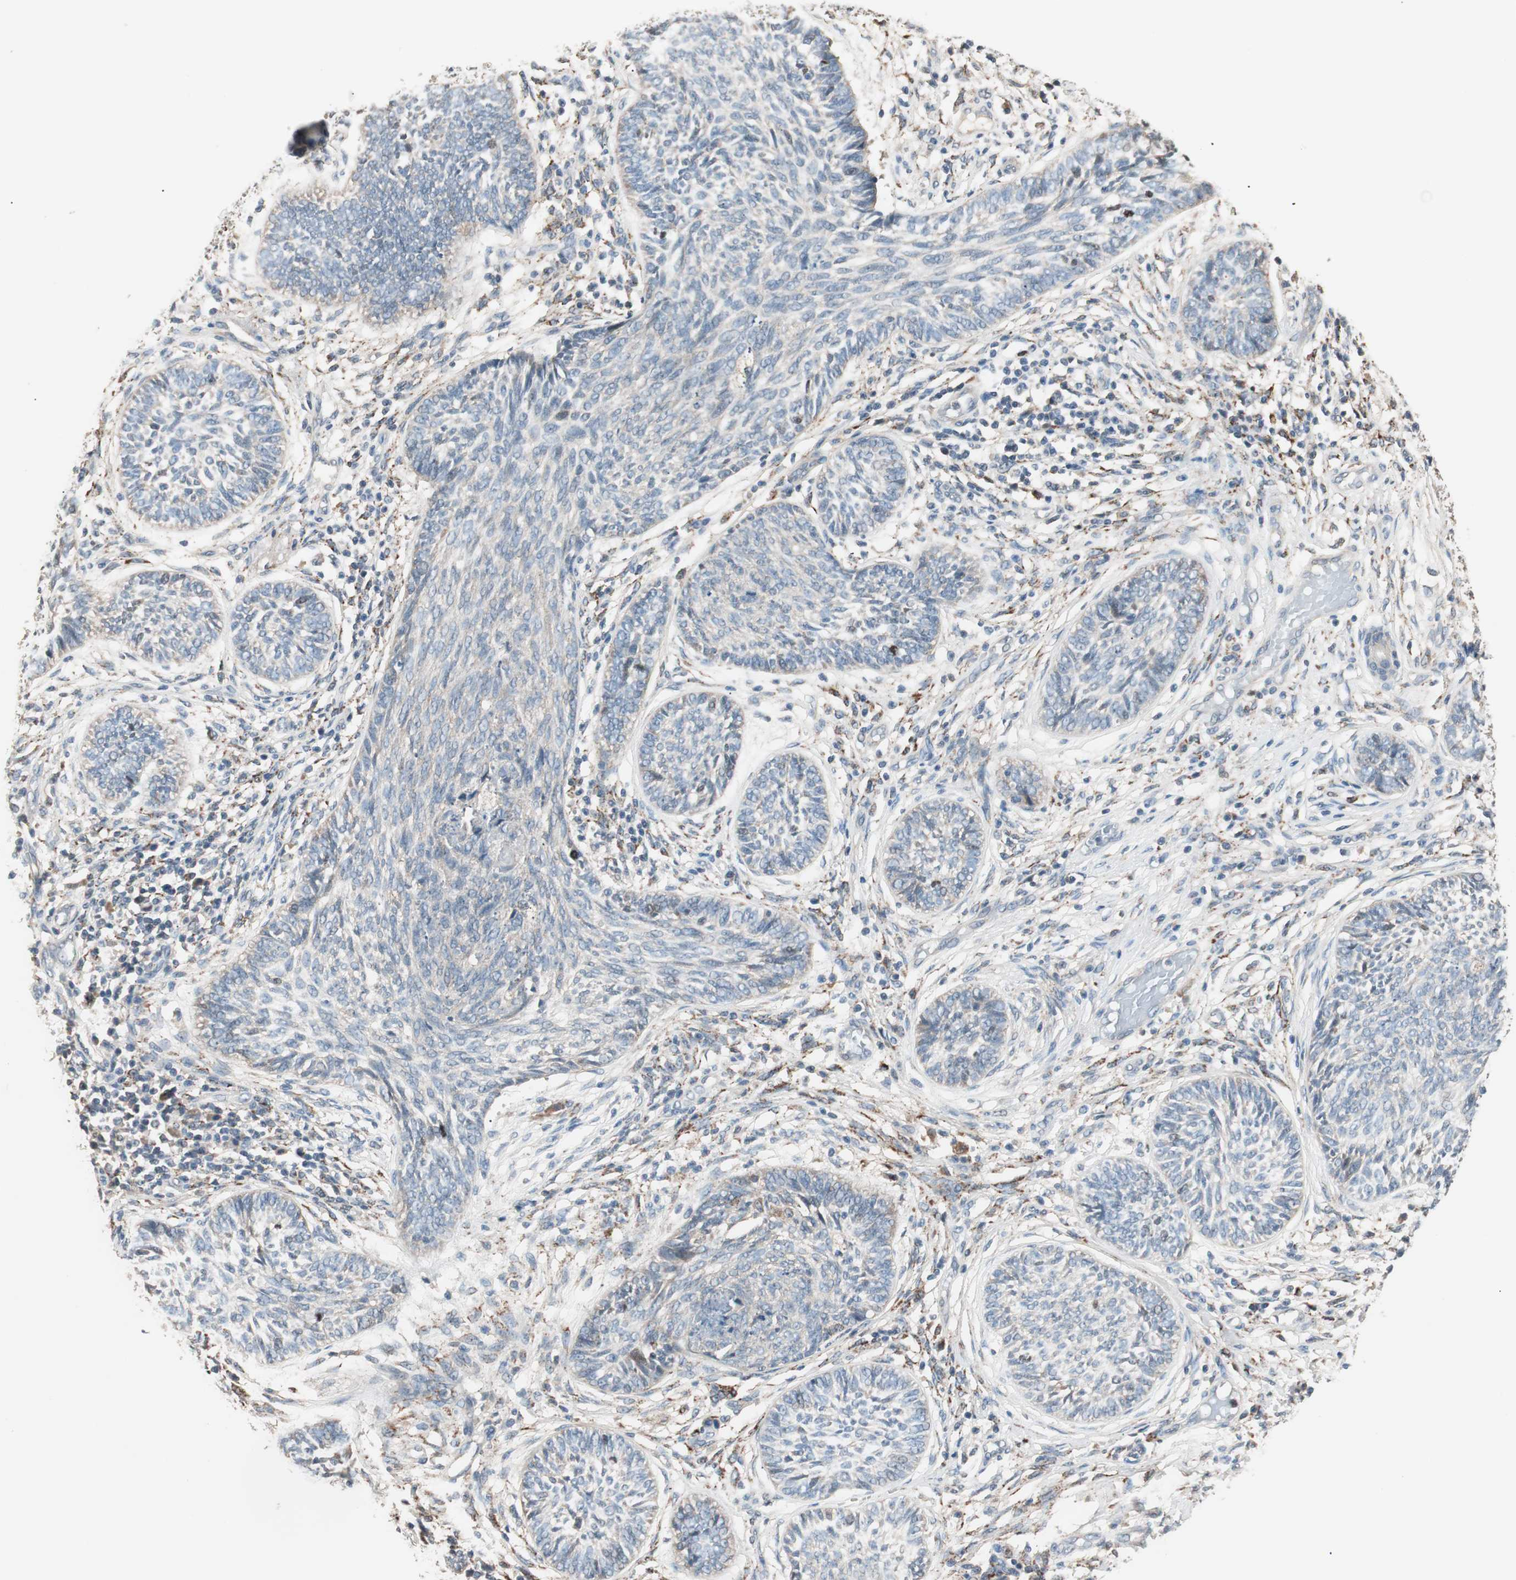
{"staining": {"intensity": "weak", "quantity": "25%-75%", "location": "cytoplasmic/membranous"}, "tissue": "skin cancer", "cell_type": "Tumor cells", "image_type": "cancer", "snomed": [{"axis": "morphology", "description": "Papilloma, NOS"}, {"axis": "morphology", "description": "Basal cell carcinoma"}, {"axis": "topography", "description": "Skin"}], "caption": "Immunohistochemistry (IHC) photomicrograph of human skin papilloma stained for a protein (brown), which displays low levels of weak cytoplasmic/membranous staining in about 25%-75% of tumor cells.", "gene": "NFRKB", "patient": {"sex": "male", "age": 87}}